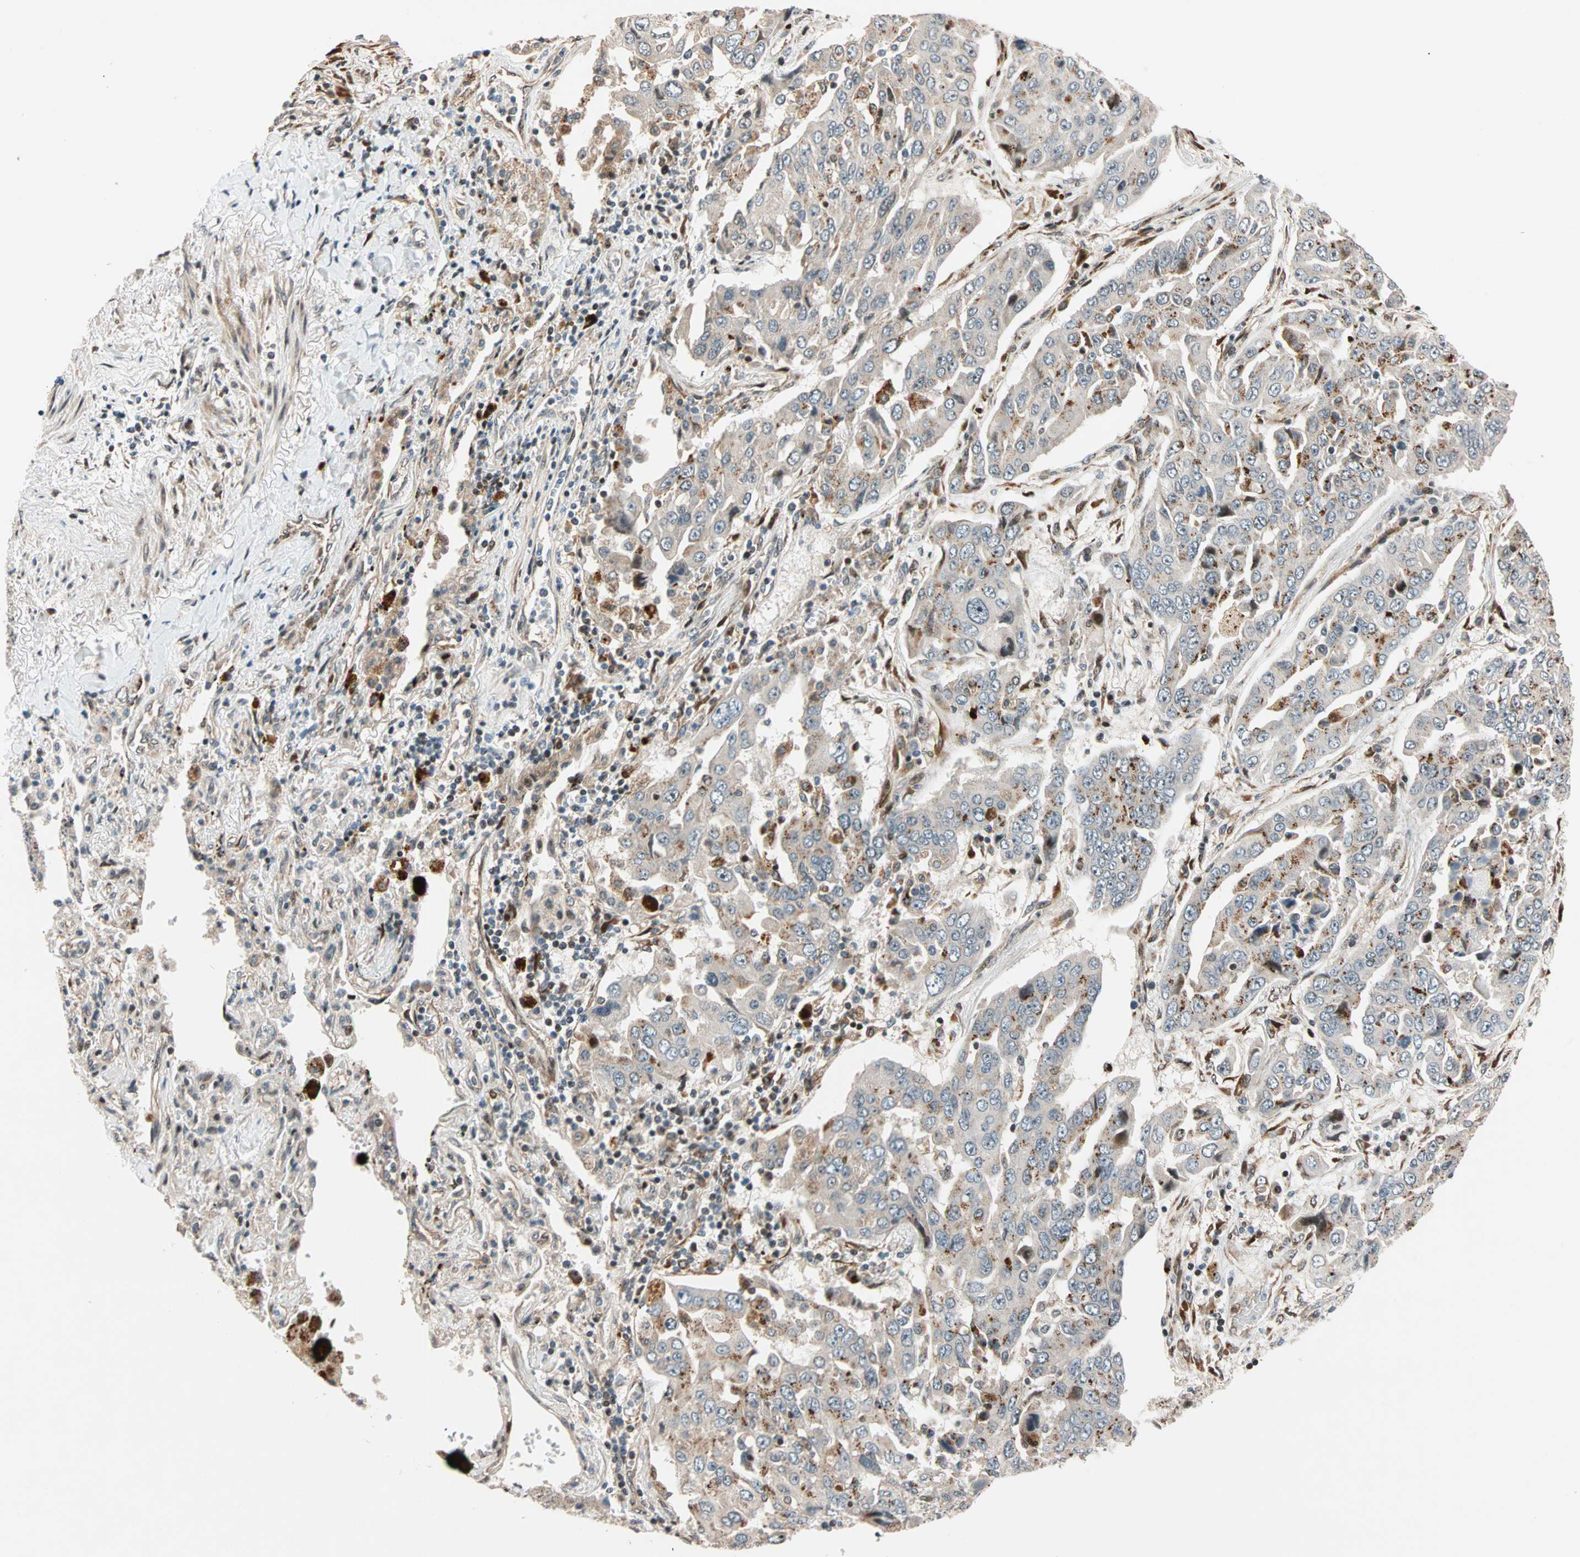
{"staining": {"intensity": "moderate", "quantity": "25%-75%", "location": "cytoplasmic/membranous"}, "tissue": "lung cancer", "cell_type": "Tumor cells", "image_type": "cancer", "snomed": [{"axis": "morphology", "description": "Adenocarcinoma, NOS"}, {"axis": "topography", "description": "Lung"}], "caption": "Moderate cytoplasmic/membranous staining for a protein is identified in approximately 25%-75% of tumor cells of lung cancer (adenocarcinoma) using immunohistochemistry (IHC).", "gene": "HECW1", "patient": {"sex": "female", "age": 65}}